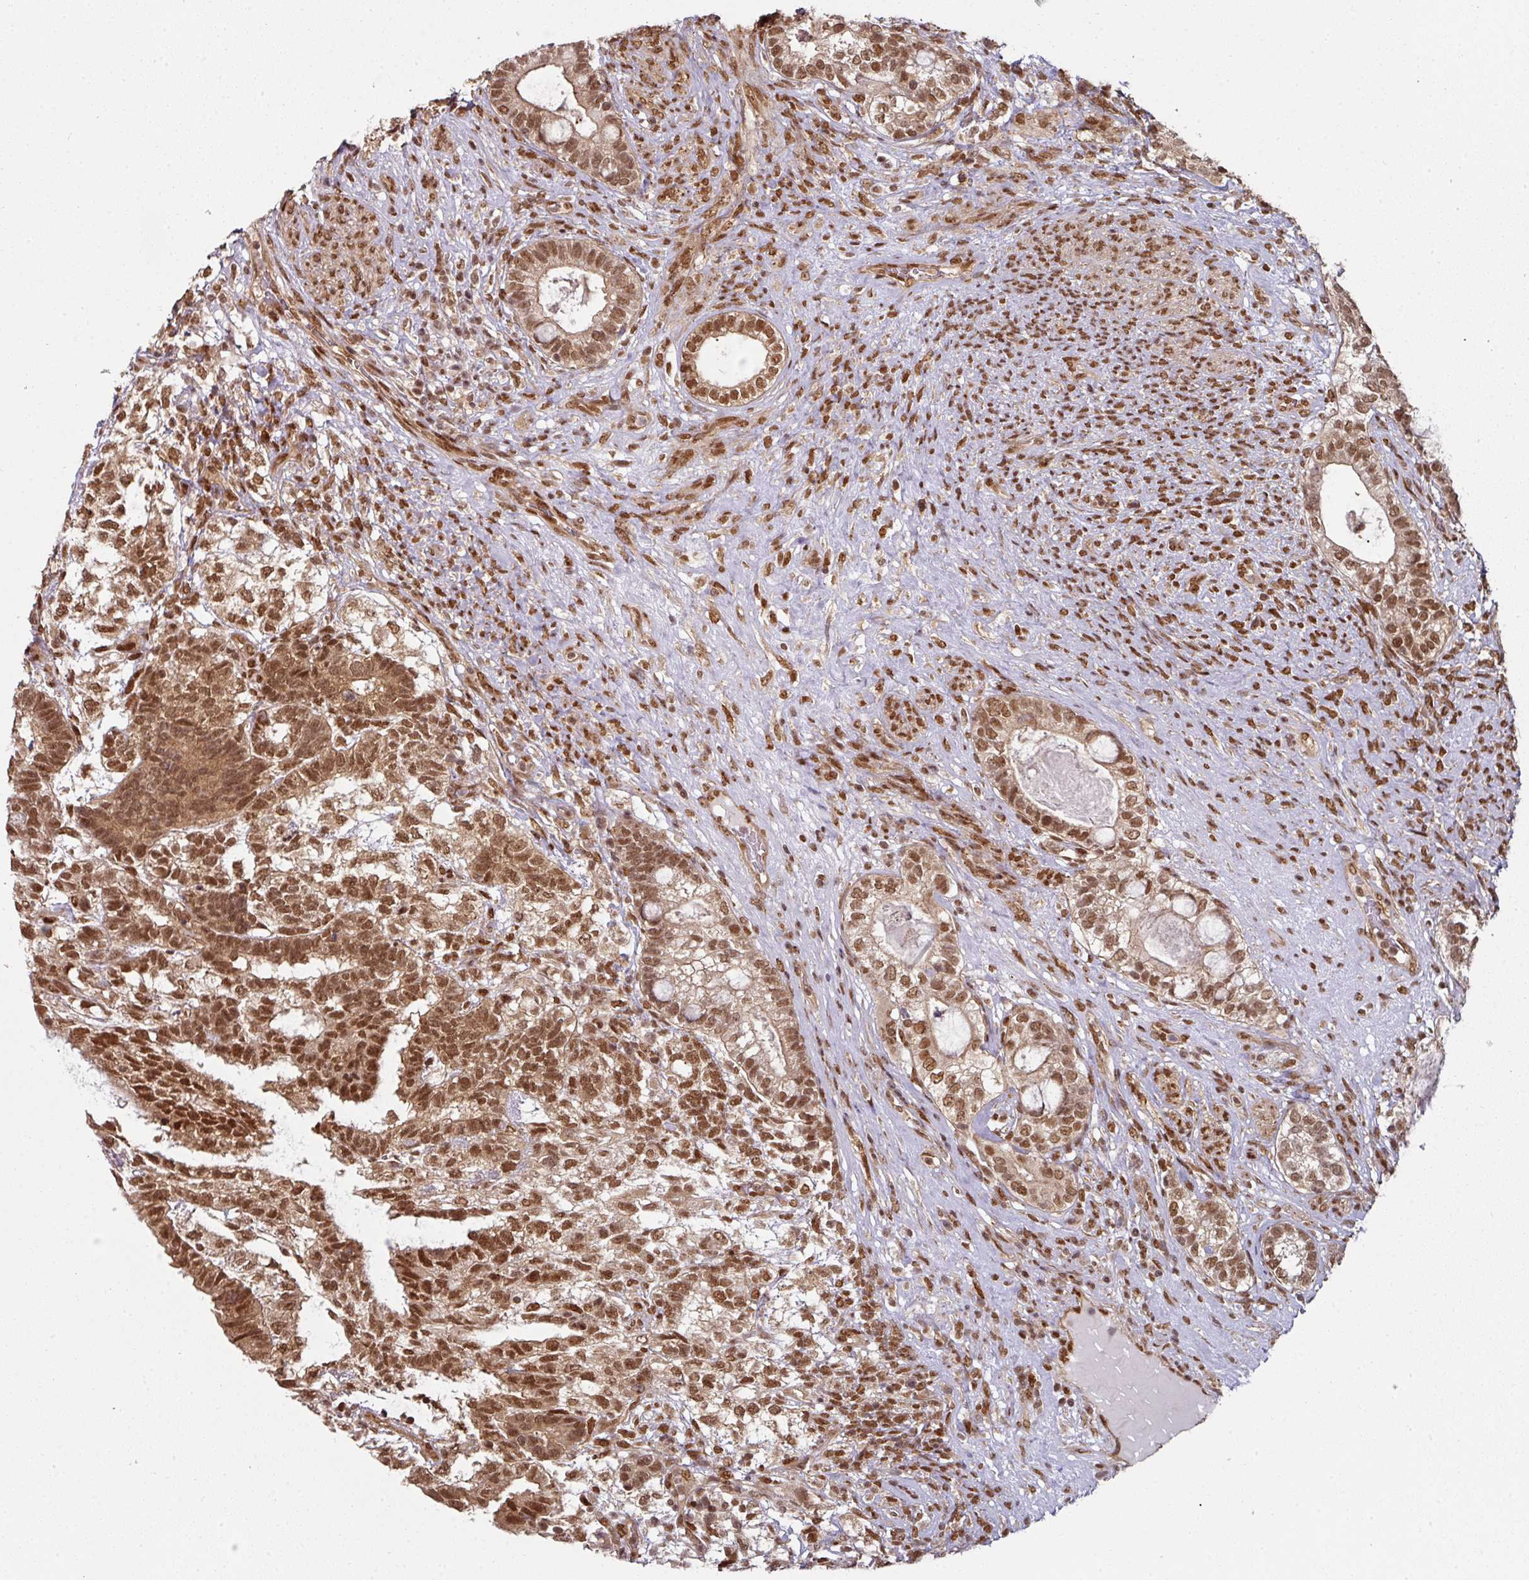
{"staining": {"intensity": "moderate", "quantity": ">75%", "location": "cytoplasmic/membranous,nuclear"}, "tissue": "testis cancer", "cell_type": "Tumor cells", "image_type": "cancer", "snomed": [{"axis": "morphology", "description": "Seminoma, NOS"}, {"axis": "morphology", "description": "Carcinoma, Embryonal, NOS"}, {"axis": "topography", "description": "Testis"}], "caption": "A brown stain highlights moderate cytoplasmic/membranous and nuclear expression of a protein in human testis seminoma tumor cells.", "gene": "SIK3", "patient": {"sex": "male", "age": 41}}